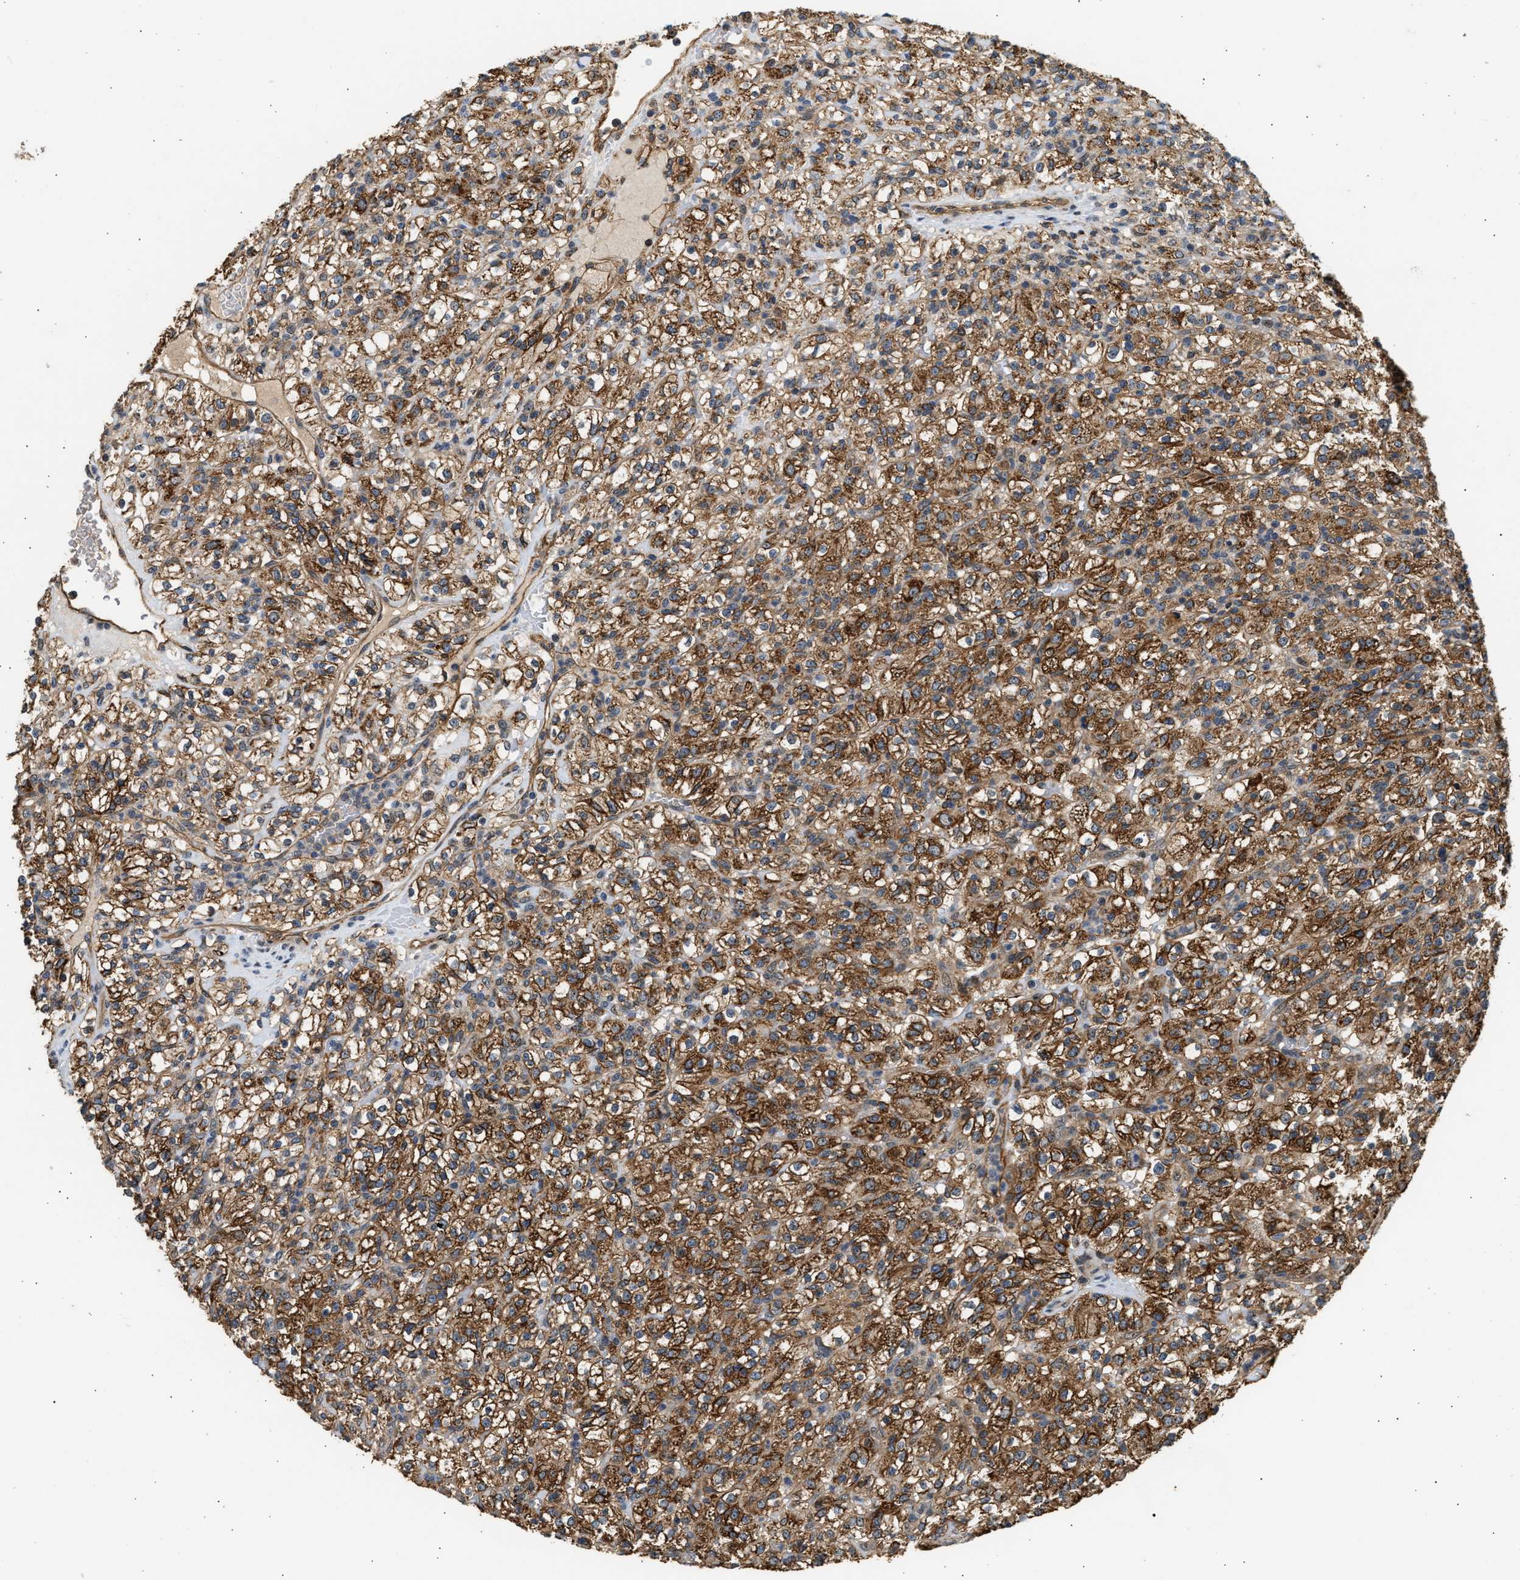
{"staining": {"intensity": "moderate", "quantity": ">75%", "location": "cytoplasmic/membranous"}, "tissue": "renal cancer", "cell_type": "Tumor cells", "image_type": "cancer", "snomed": [{"axis": "morphology", "description": "Normal tissue, NOS"}, {"axis": "morphology", "description": "Adenocarcinoma, NOS"}, {"axis": "topography", "description": "Kidney"}], "caption": "Brown immunohistochemical staining in human adenocarcinoma (renal) reveals moderate cytoplasmic/membranous positivity in approximately >75% of tumor cells. The protein is stained brown, and the nuclei are stained in blue (DAB (3,3'-diaminobenzidine) IHC with brightfield microscopy, high magnification).", "gene": "DUSP14", "patient": {"sex": "female", "age": 72}}